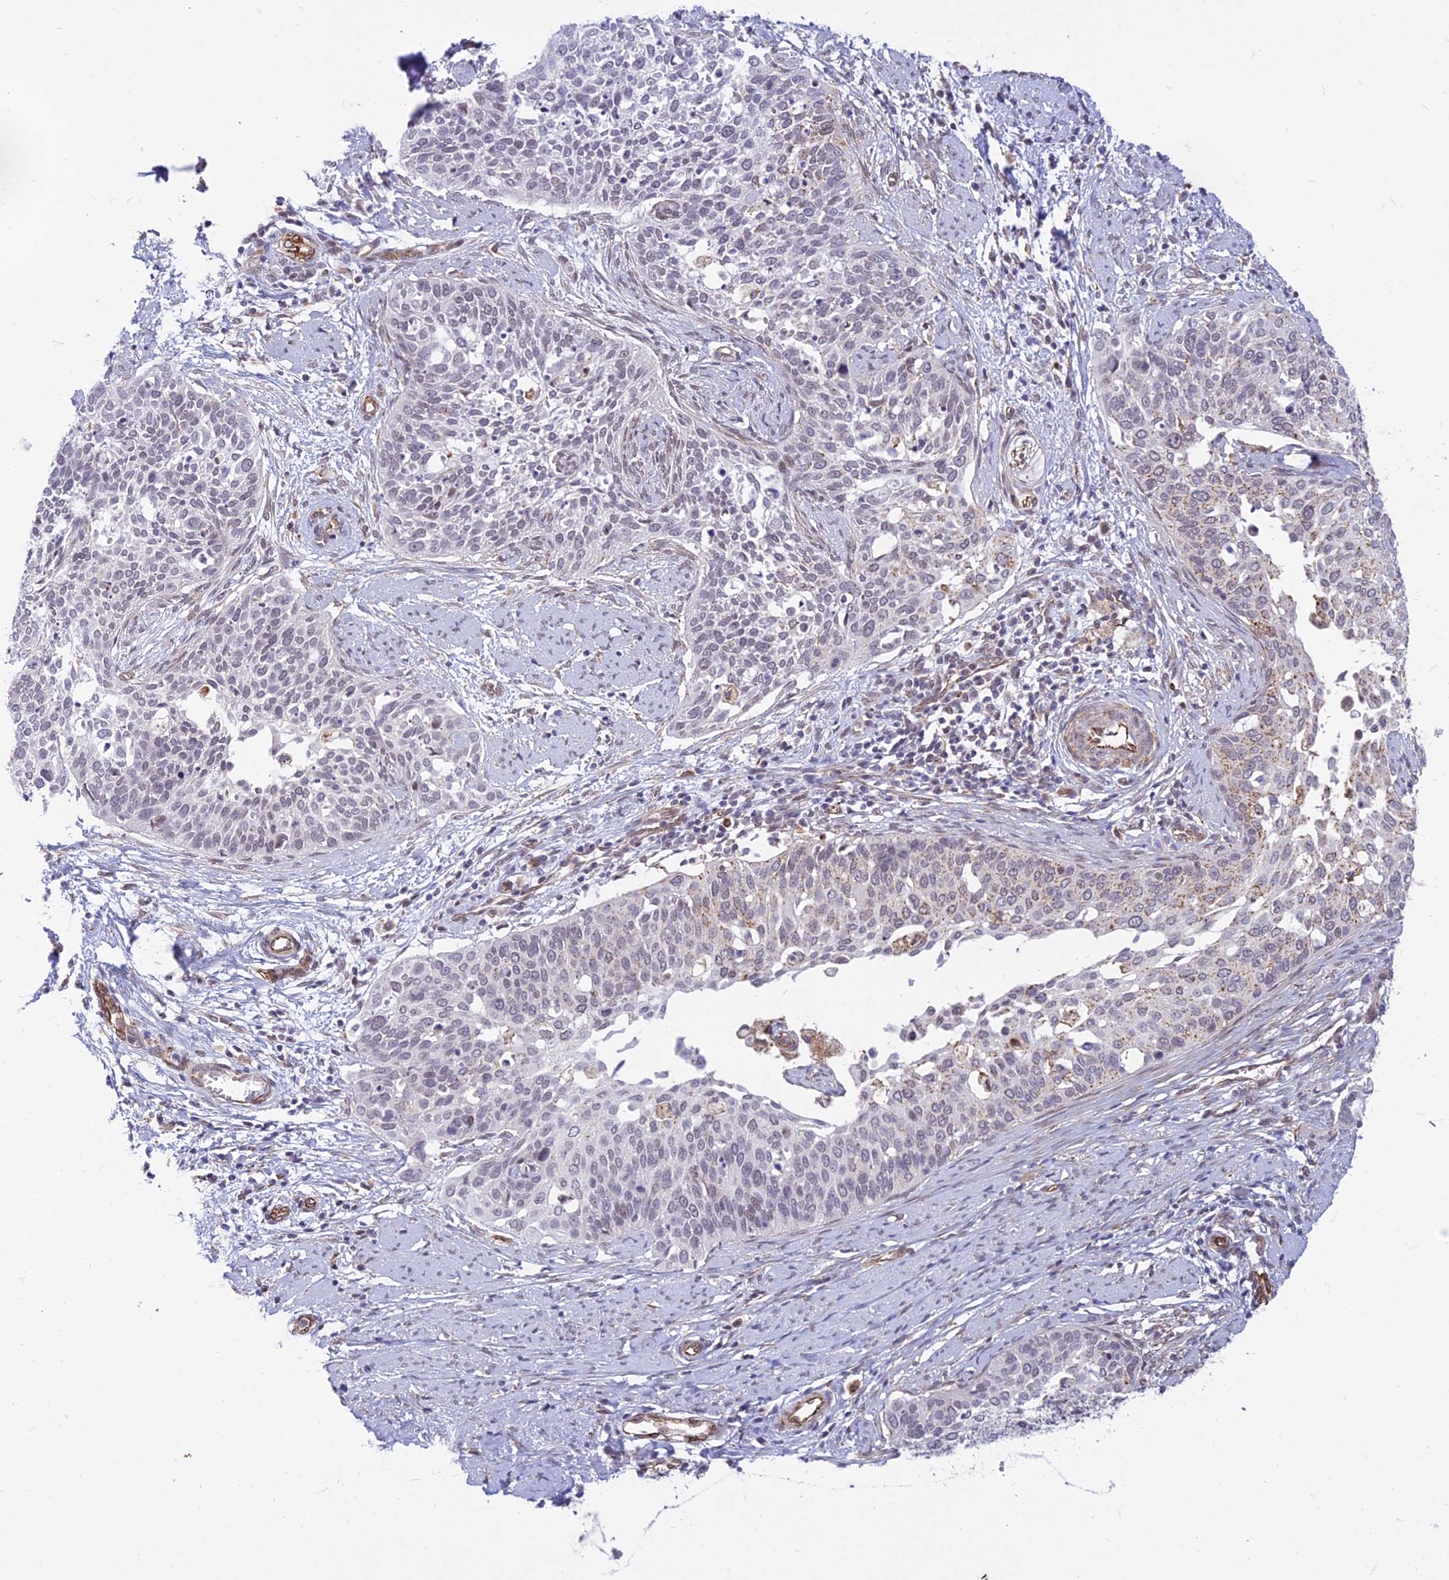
{"staining": {"intensity": "weak", "quantity": "25%-75%", "location": "cytoplasmic/membranous,nuclear"}, "tissue": "cervical cancer", "cell_type": "Tumor cells", "image_type": "cancer", "snomed": [{"axis": "morphology", "description": "Squamous cell carcinoma, NOS"}, {"axis": "topography", "description": "Cervix"}], "caption": "Protein staining shows weak cytoplasmic/membranous and nuclear expression in about 25%-75% of tumor cells in cervical squamous cell carcinoma. The staining was performed using DAB (3,3'-diaminobenzidine) to visualize the protein expression in brown, while the nuclei were stained in blue with hematoxylin (Magnification: 20x).", "gene": "SAPCD2", "patient": {"sex": "female", "age": 44}}